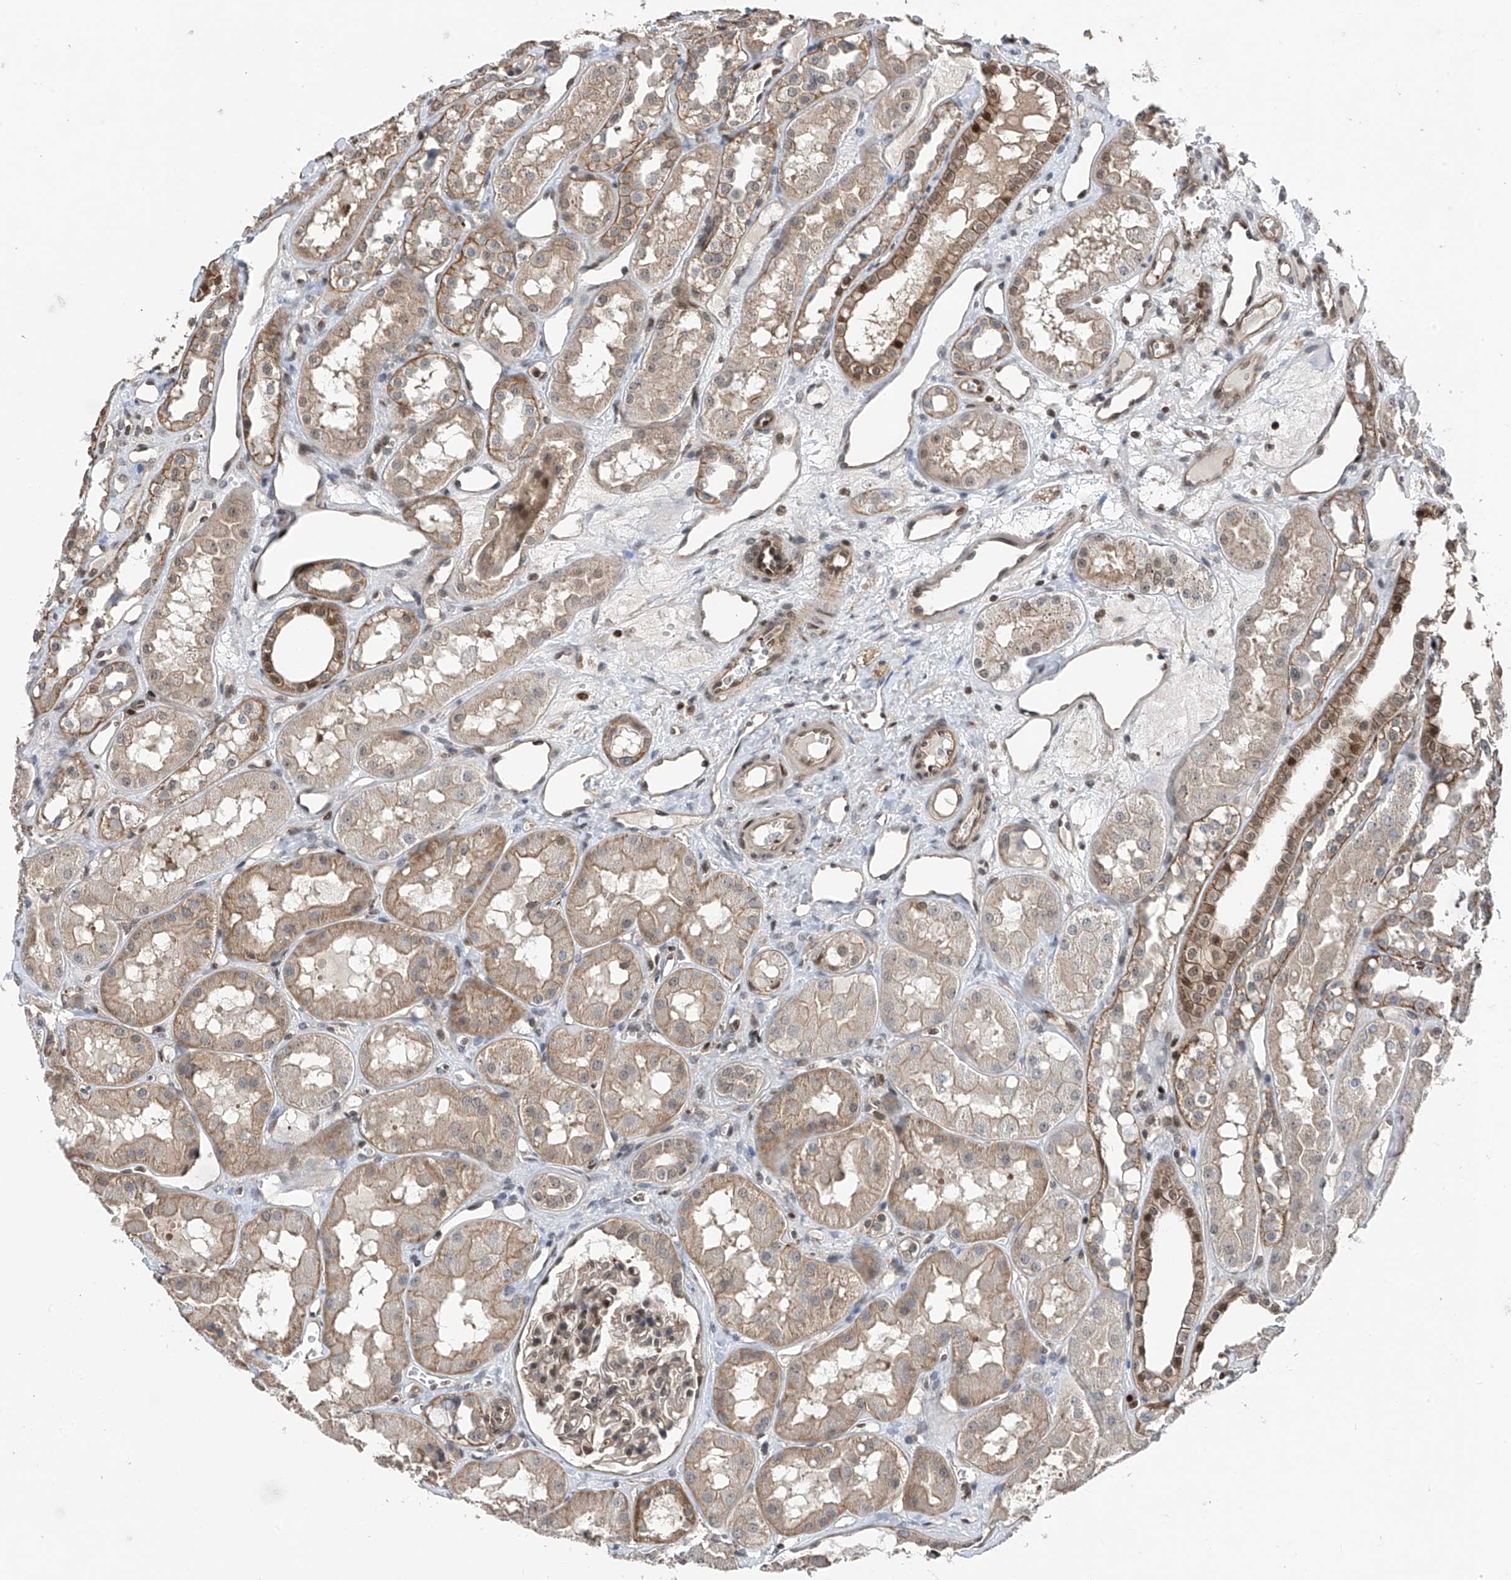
{"staining": {"intensity": "weak", "quantity": ">75%", "location": "cytoplasmic/membranous,nuclear"}, "tissue": "kidney", "cell_type": "Cells in glomeruli", "image_type": "normal", "snomed": [{"axis": "morphology", "description": "Normal tissue, NOS"}, {"axis": "topography", "description": "Kidney"}], "caption": "DAB (3,3'-diaminobenzidine) immunohistochemical staining of normal human kidney displays weak cytoplasmic/membranous,nuclear protein staining in about >75% of cells in glomeruli. (brown staining indicates protein expression, while blue staining denotes nuclei).", "gene": "DNAJC9", "patient": {"sex": "male", "age": 16}}